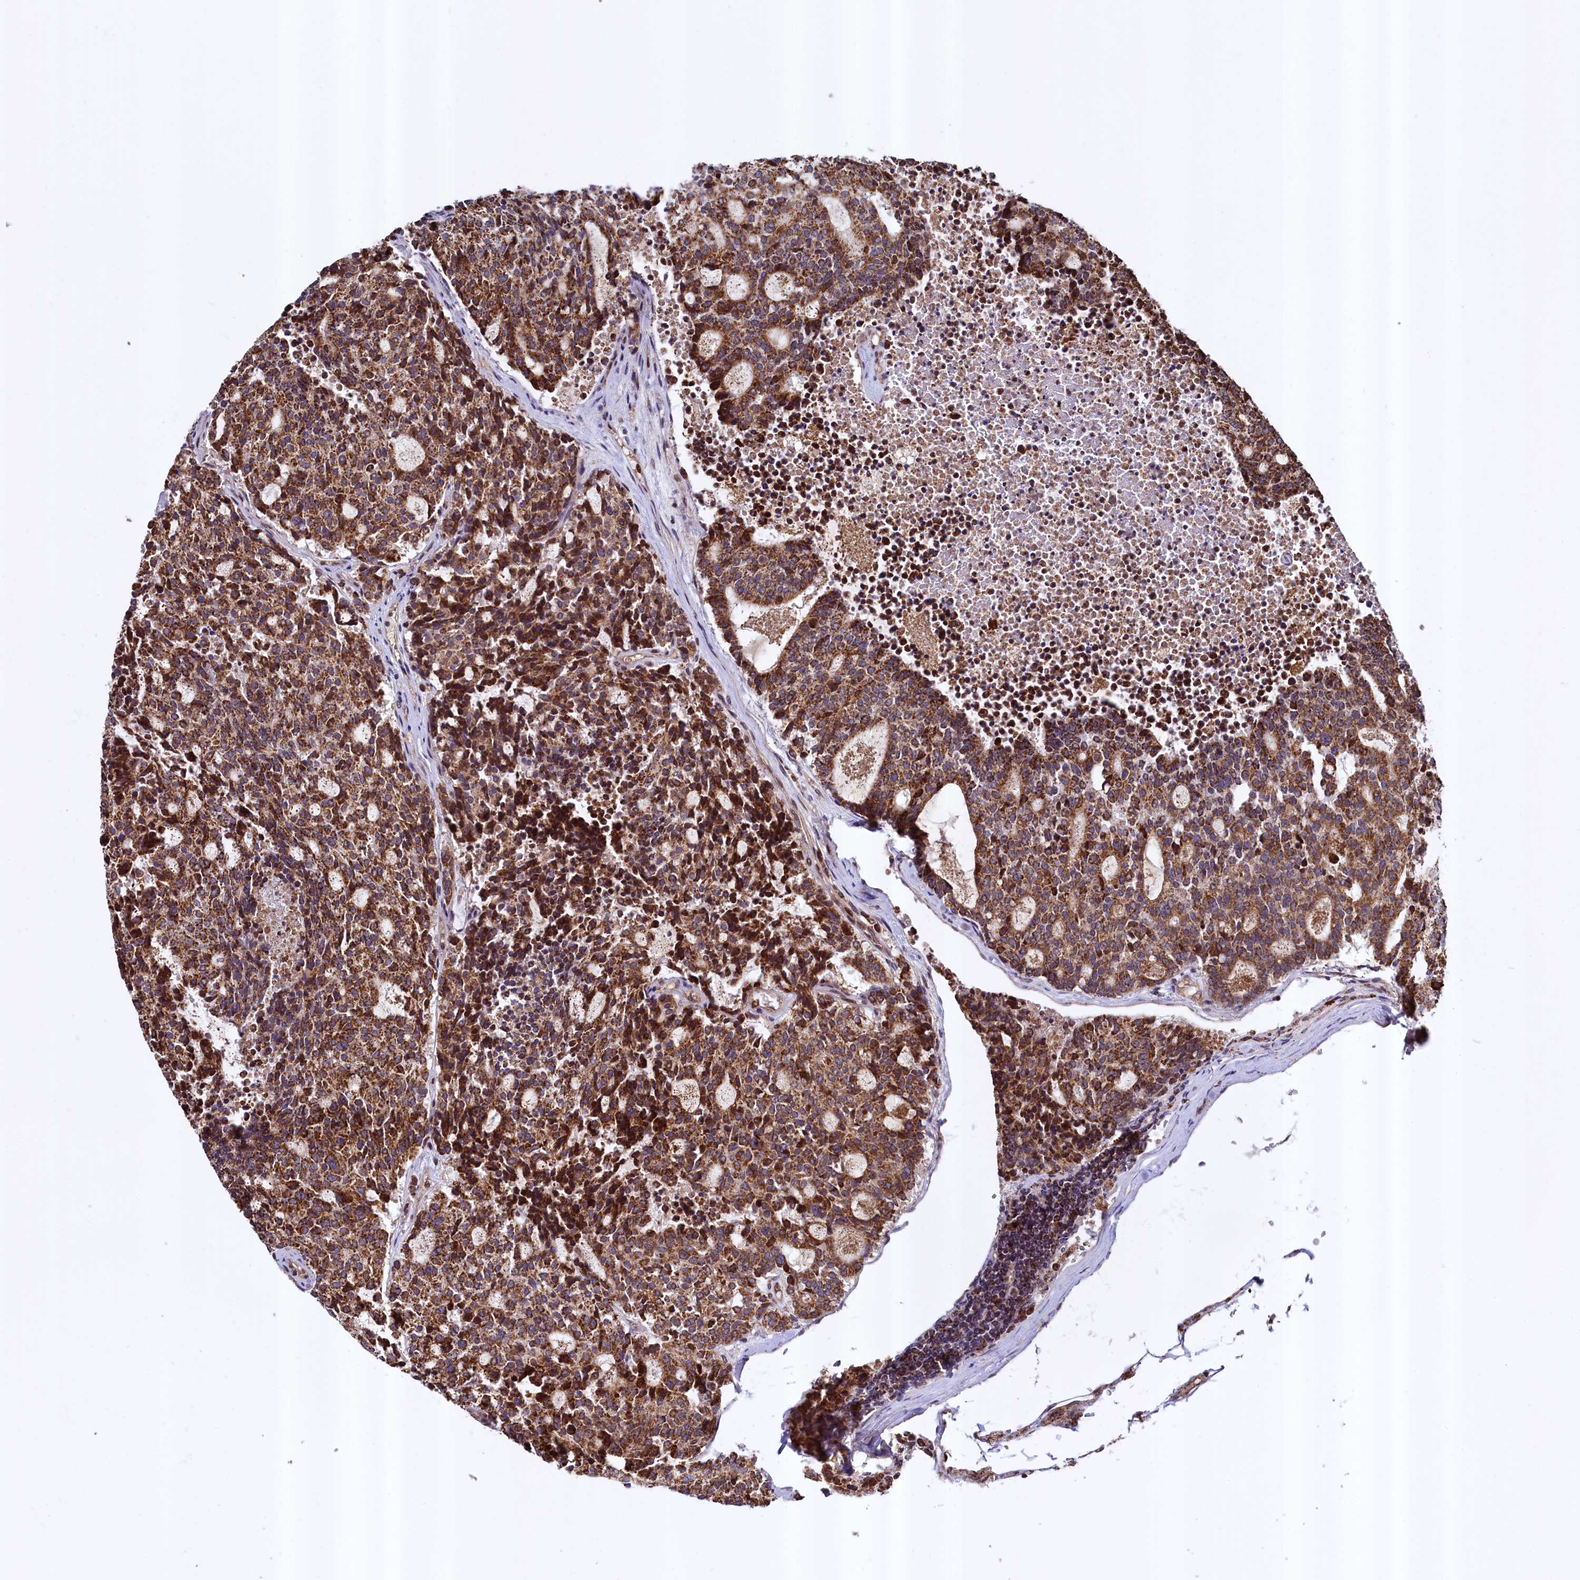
{"staining": {"intensity": "strong", "quantity": ">75%", "location": "cytoplasmic/membranous"}, "tissue": "carcinoid", "cell_type": "Tumor cells", "image_type": "cancer", "snomed": [{"axis": "morphology", "description": "Carcinoid, malignant, NOS"}, {"axis": "topography", "description": "Pancreas"}], "caption": "Carcinoid (malignant) tissue demonstrates strong cytoplasmic/membranous positivity in about >75% of tumor cells", "gene": "ZNF577", "patient": {"sex": "female", "age": 54}}